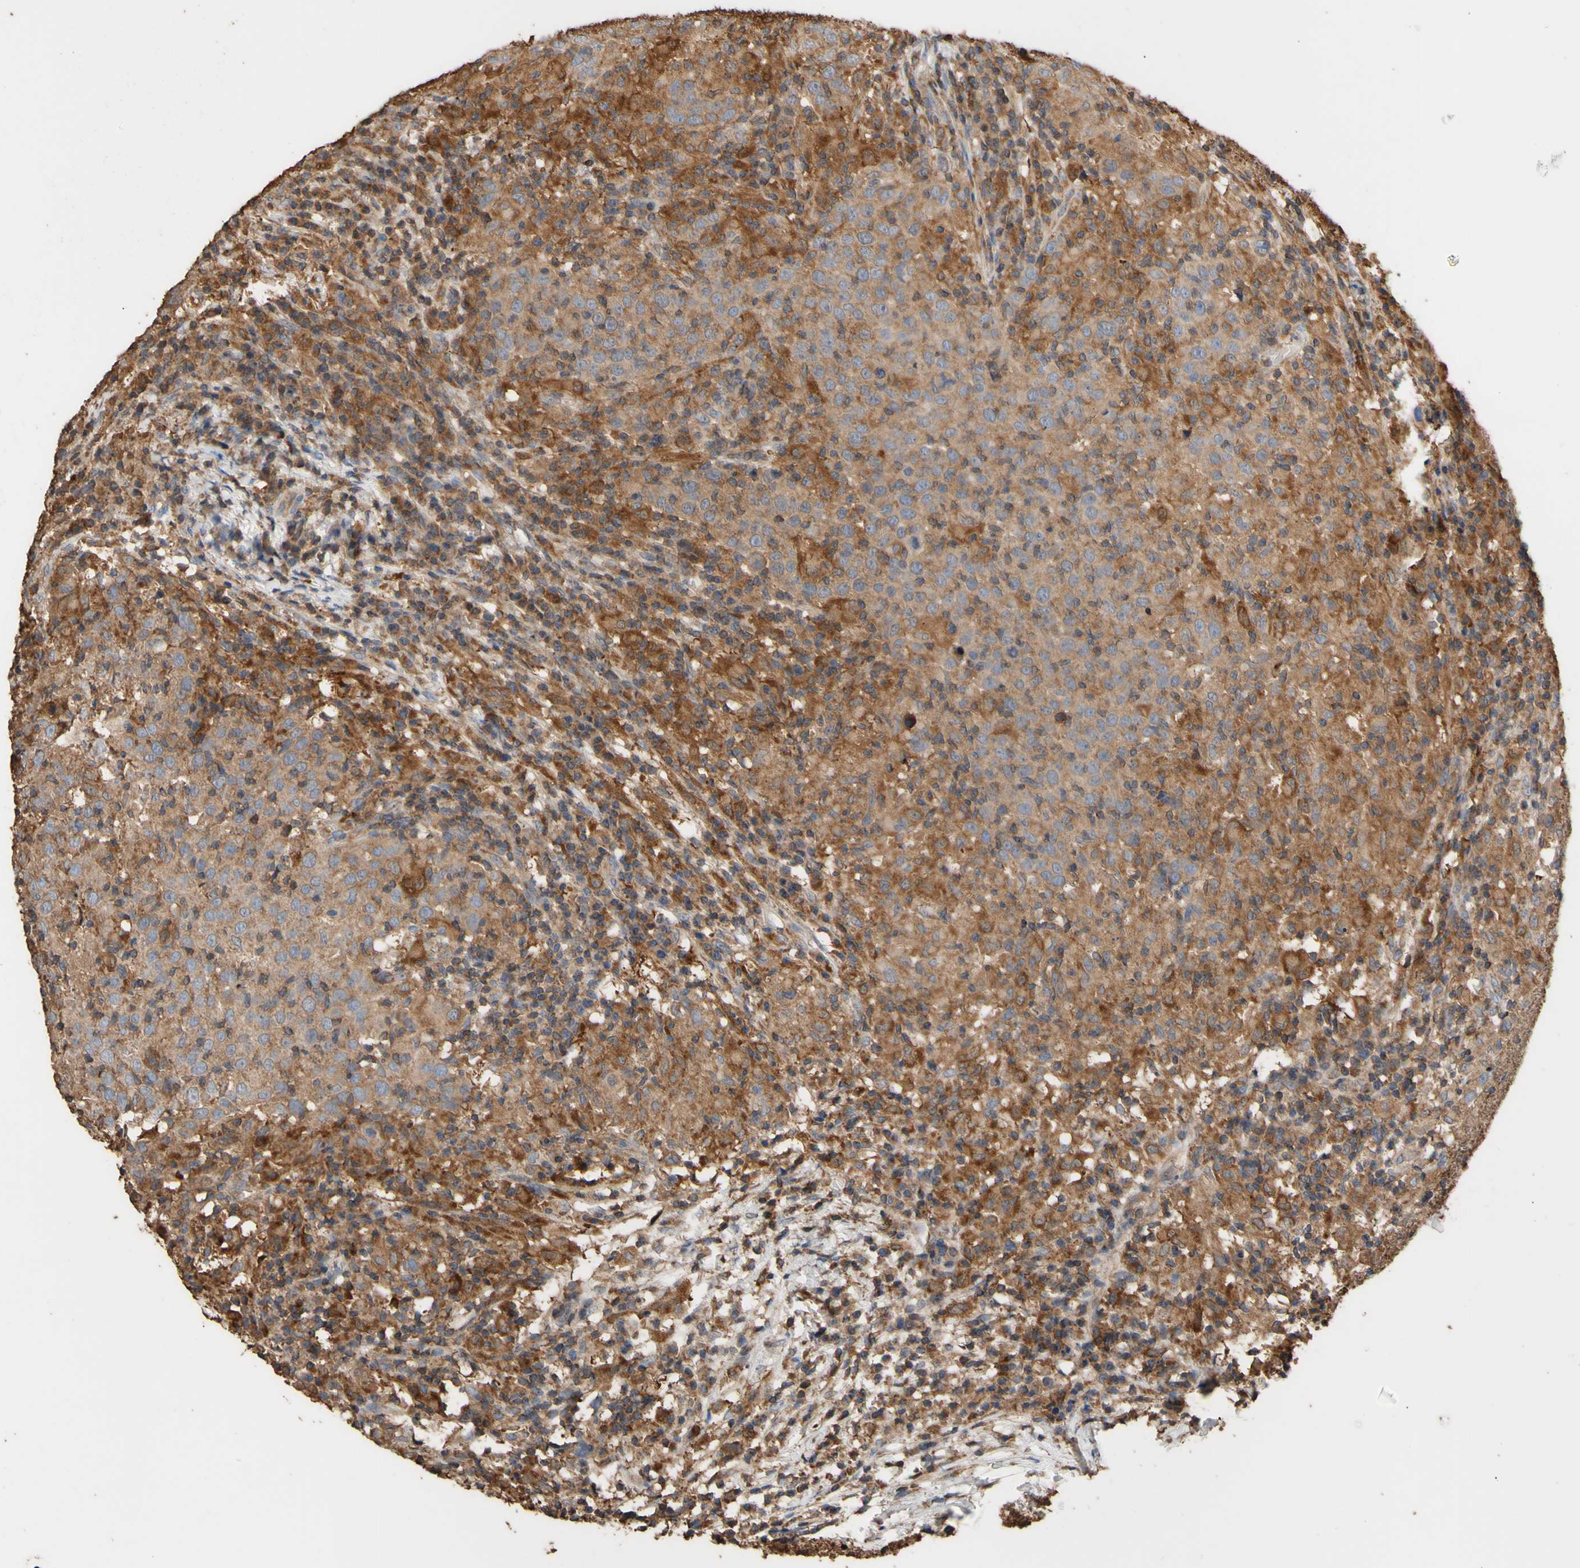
{"staining": {"intensity": "moderate", "quantity": ">75%", "location": "cytoplasmic/membranous"}, "tissue": "head and neck cancer", "cell_type": "Tumor cells", "image_type": "cancer", "snomed": [{"axis": "morphology", "description": "Adenocarcinoma, NOS"}, {"axis": "topography", "description": "Salivary gland"}, {"axis": "topography", "description": "Head-Neck"}], "caption": "There is medium levels of moderate cytoplasmic/membranous positivity in tumor cells of head and neck cancer, as demonstrated by immunohistochemical staining (brown color).", "gene": "ALDH9A1", "patient": {"sex": "female", "age": 65}}